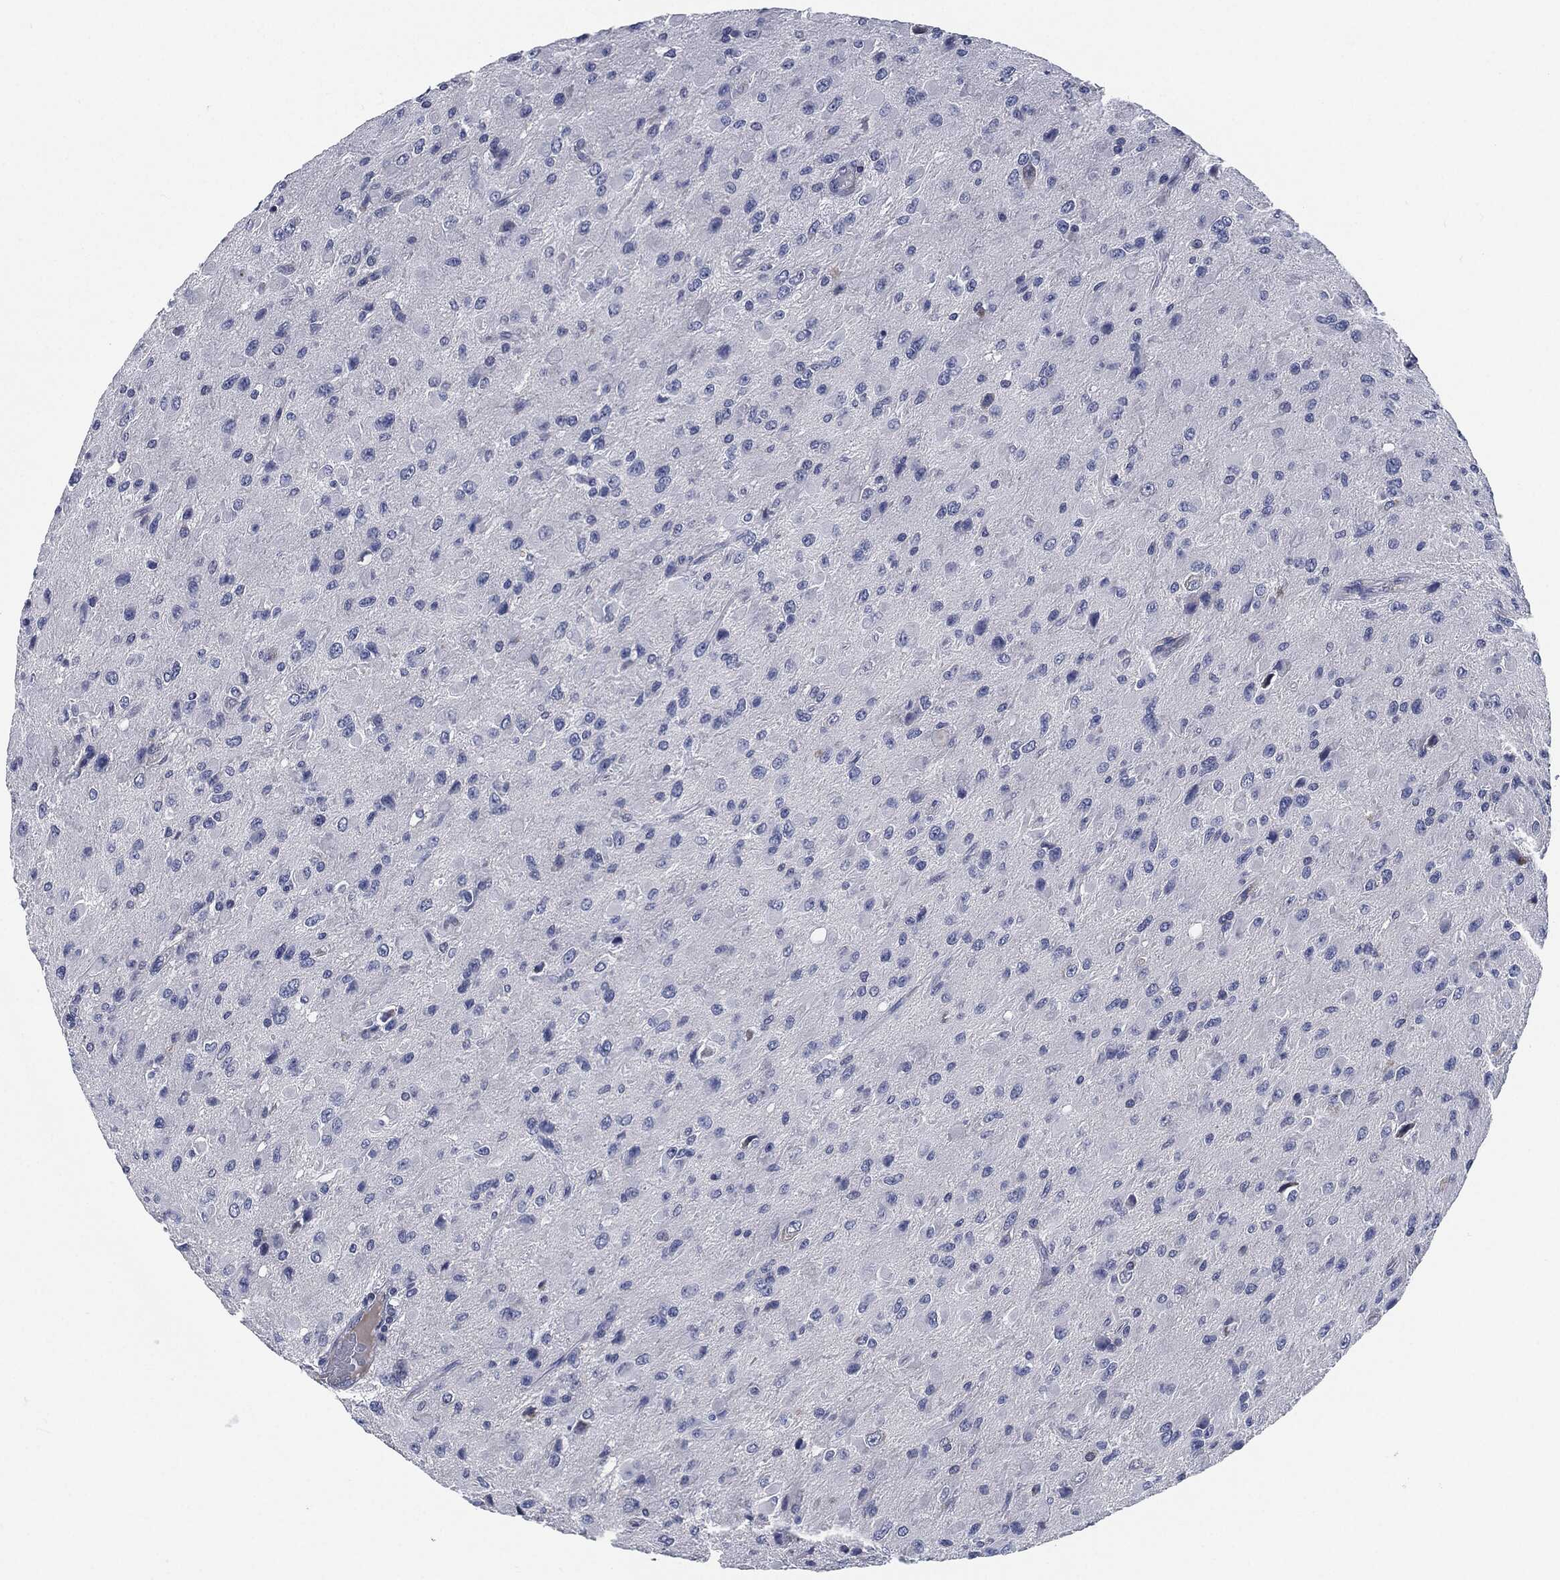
{"staining": {"intensity": "moderate", "quantity": "<25%", "location": "cytoplasmic/membranous"}, "tissue": "glioma", "cell_type": "Tumor cells", "image_type": "cancer", "snomed": [{"axis": "morphology", "description": "Glioma, malignant, High grade"}, {"axis": "topography", "description": "Cerebral cortex"}], "caption": "The immunohistochemical stain shows moderate cytoplasmic/membranous positivity in tumor cells of glioma tissue. (DAB = brown stain, brightfield microscopy at high magnification).", "gene": "SIGLEC9", "patient": {"sex": "male", "age": 35}}